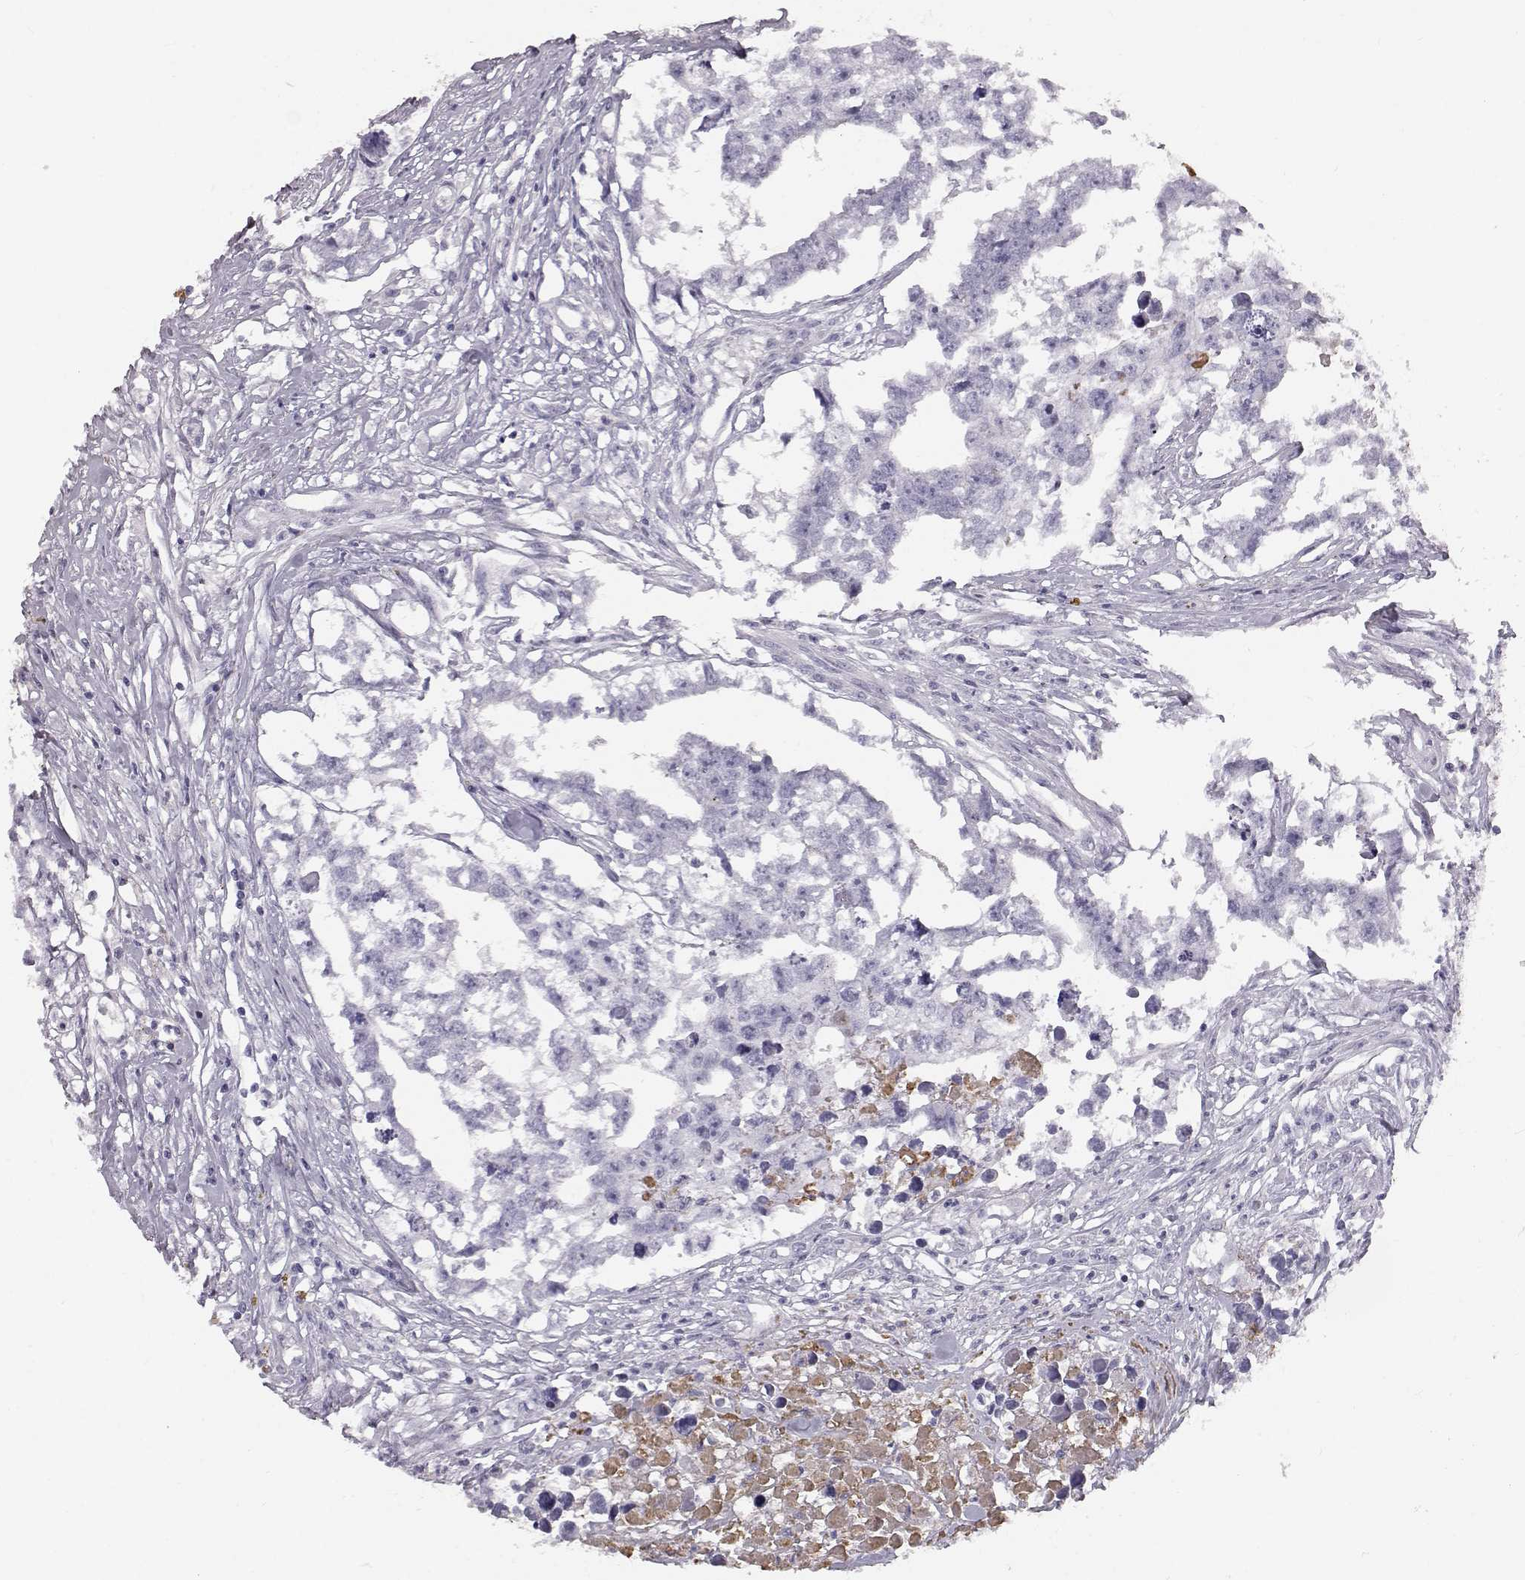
{"staining": {"intensity": "negative", "quantity": "none", "location": "none"}, "tissue": "testis cancer", "cell_type": "Tumor cells", "image_type": "cancer", "snomed": [{"axis": "morphology", "description": "Carcinoma, Embryonal, NOS"}, {"axis": "morphology", "description": "Teratoma, malignant, NOS"}, {"axis": "topography", "description": "Testis"}], "caption": "A histopathology image of testis cancer stained for a protein shows no brown staining in tumor cells.", "gene": "KRTAP16-1", "patient": {"sex": "male", "age": 44}}